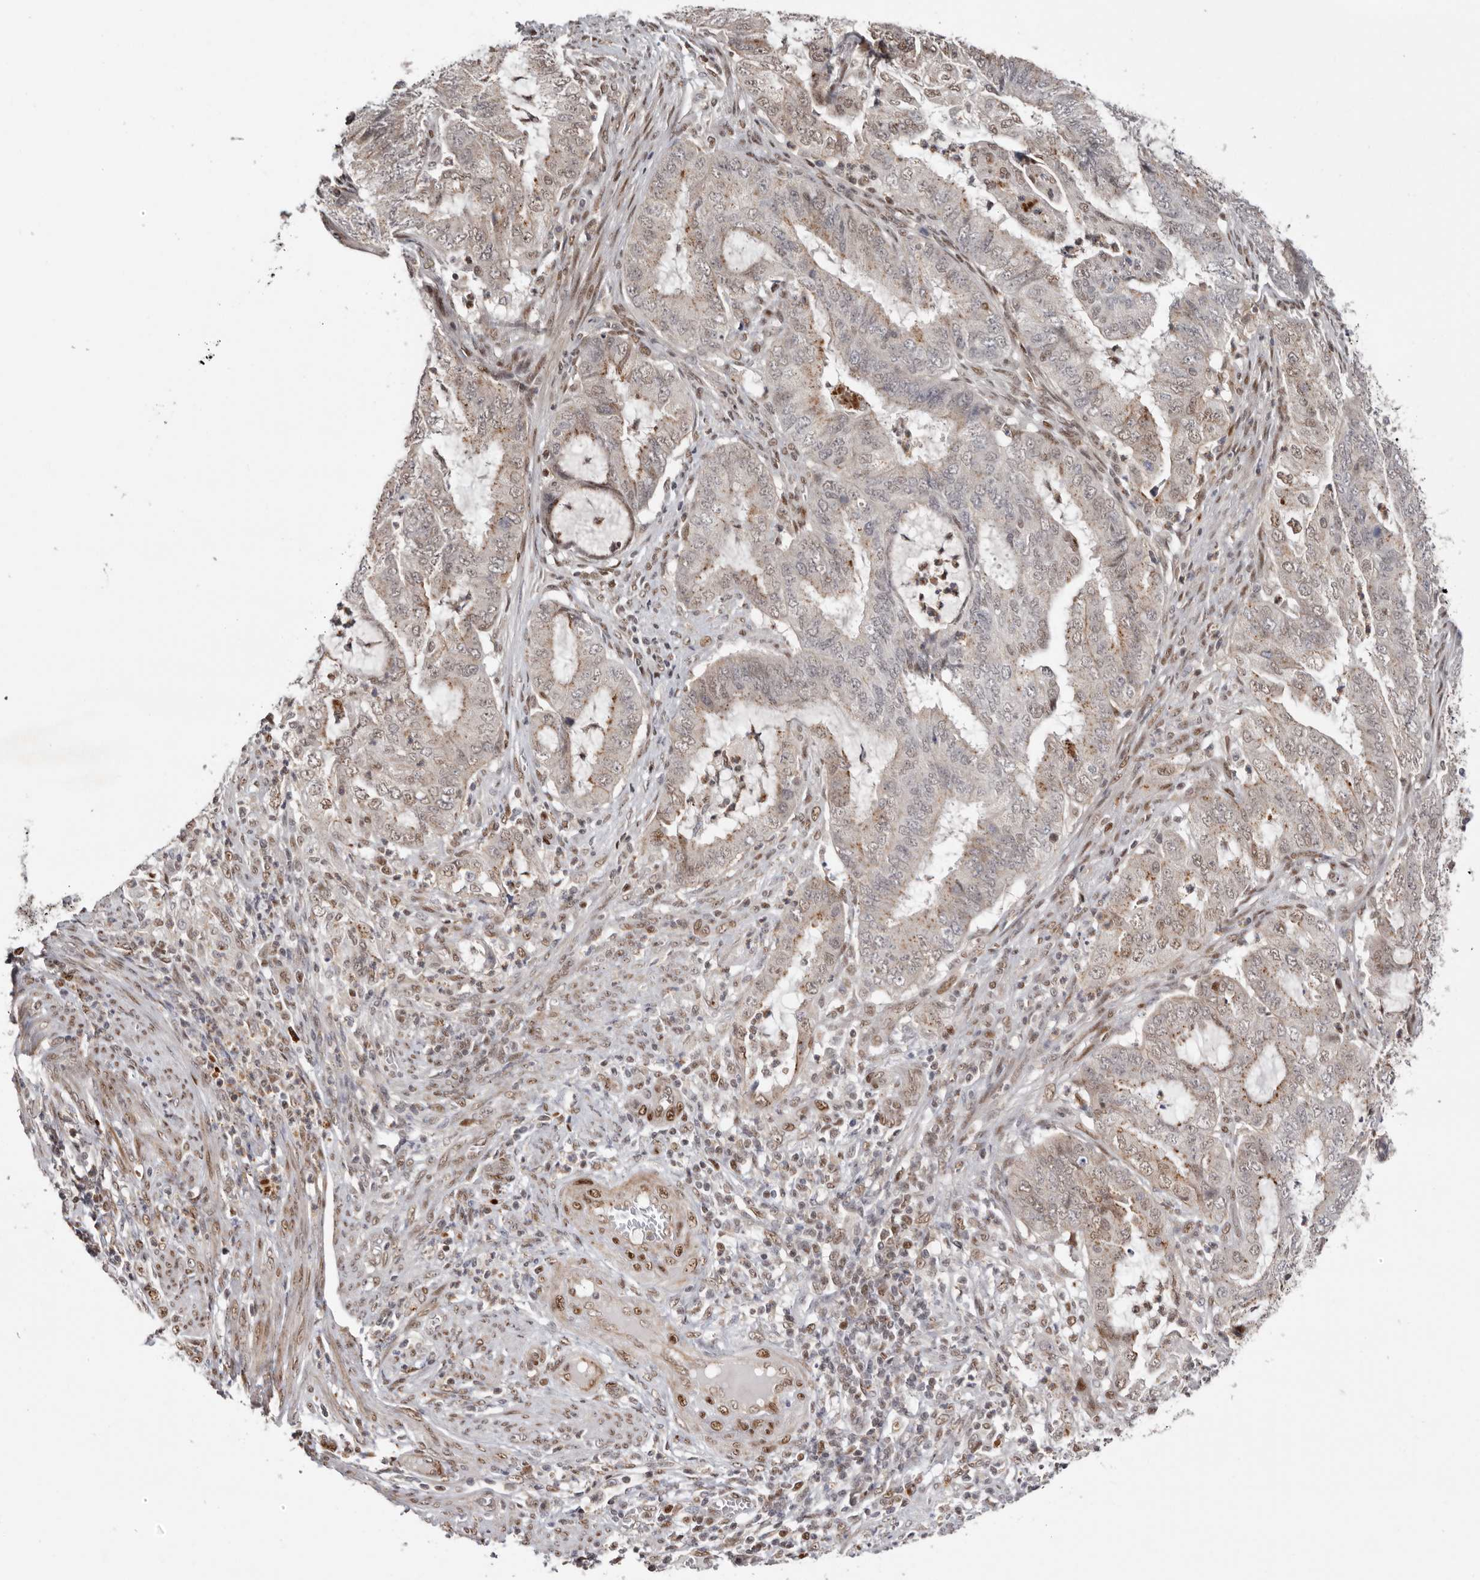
{"staining": {"intensity": "weak", "quantity": "<25%", "location": "cytoplasmic/membranous,nuclear"}, "tissue": "endometrial cancer", "cell_type": "Tumor cells", "image_type": "cancer", "snomed": [{"axis": "morphology", "description": "Adenocarcinoma, NOS"}, {"axis": "topography", "description": "Endometrium"}], "caption": "Photomicrograph shows no significant protein expression in tumor cells of adenocarcinoma (endometrial).", "gene": "SMAD7", "patient": {"sex": "female", "age": 51}}